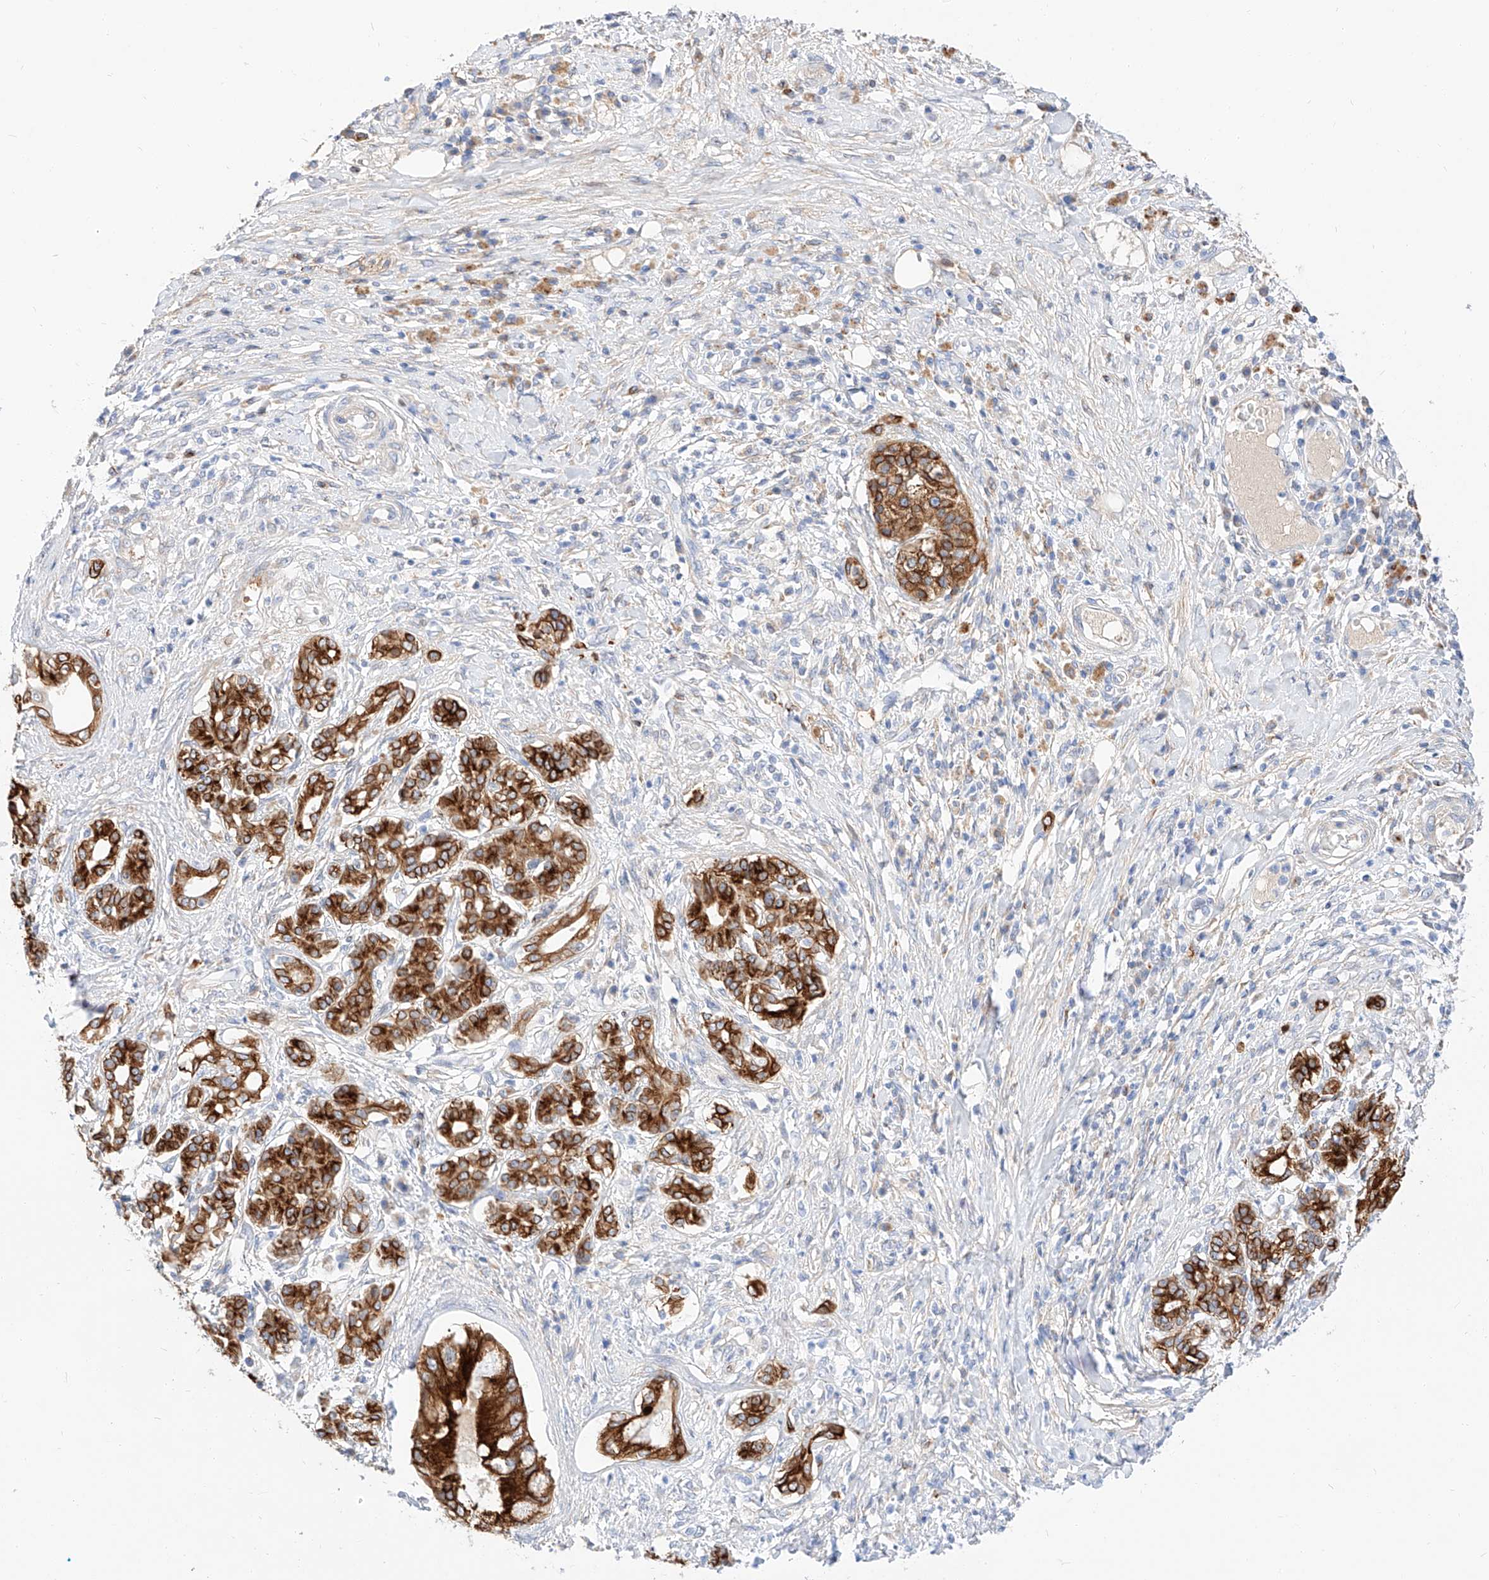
{"staining": {"intensity": "strong", "quantity": ">75%", "location": "cytoplasmic/membranous"}, "tissue": "pancreatic cancer", "cell_type": "Tumor cells", "image_type": "cancer", "snomed": [{"axis": "morphology", "description": "Adenocarcinoma, NOS"}, {"axis": "topography", "description": "Pancreas"}], "caption": "Strong cytoplasmic/membranous expression for a protein is seen in approximately >75% of tumor cells of pancreatic cancer (adenocarcinoma) using IHC.", "gene": "MAP7", "patient": {"sex": "female", "age": 56}}